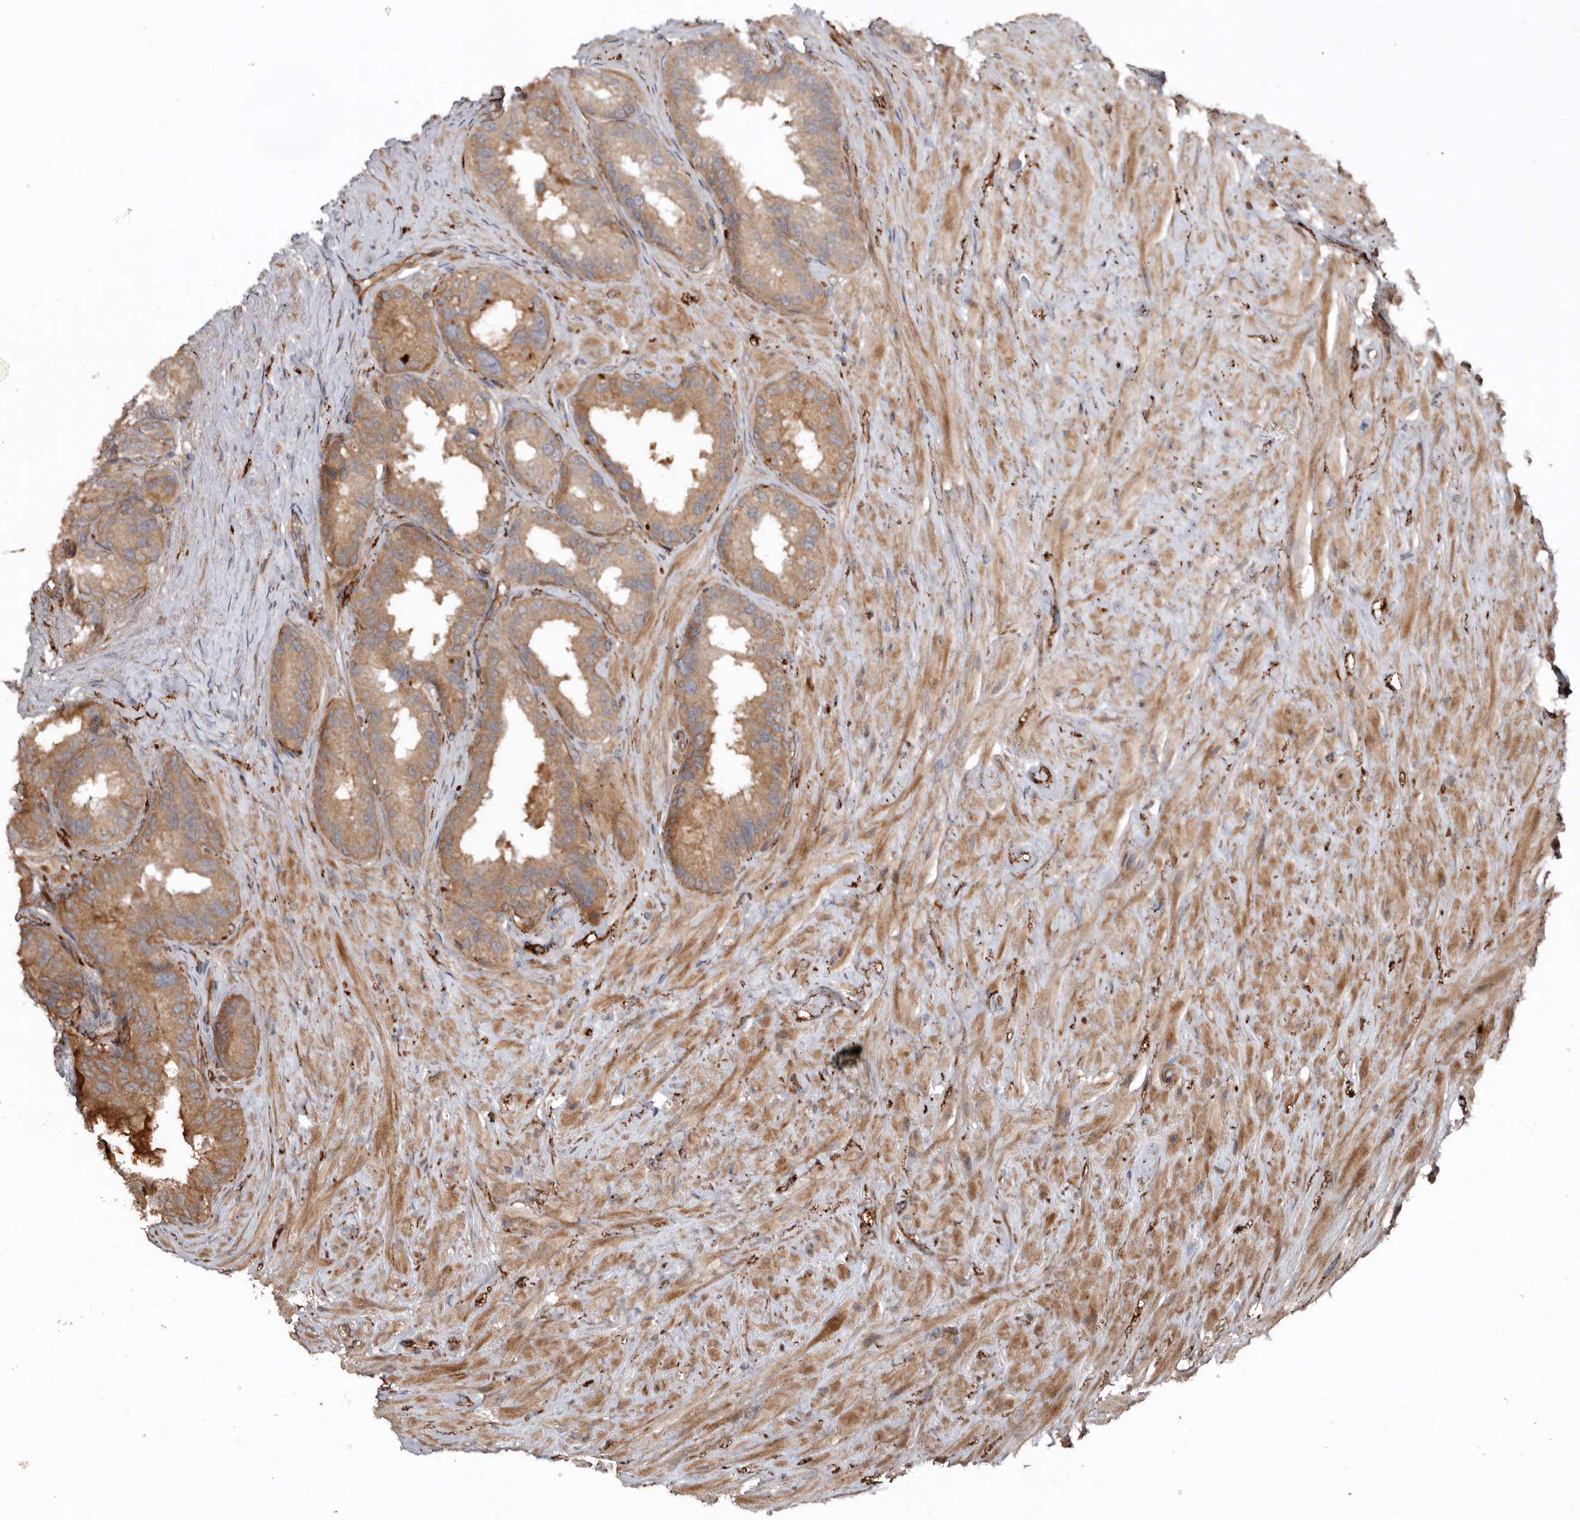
{"staining": {"intensity": "moderate", "quantity": ">75%", "location": "cytoplasmic/membranous"}, "tissue": "seminal vesicle", "cell_type": "Glandular cells", "image_type": "normal", "snomed": [{"axis": "morphology", "description": "Normal tissue, NOS"}, {"axis": "topography", "description": "Seminal veicle"}], "caption": "This image shows IHC staining of normal human seminal vesicle, with medium moderate cytoplasmic/membranous positivity in about >75% of glandular cells.", "gene": "EXOC3L1", "patient": {"sex": "male", "age": 80}}